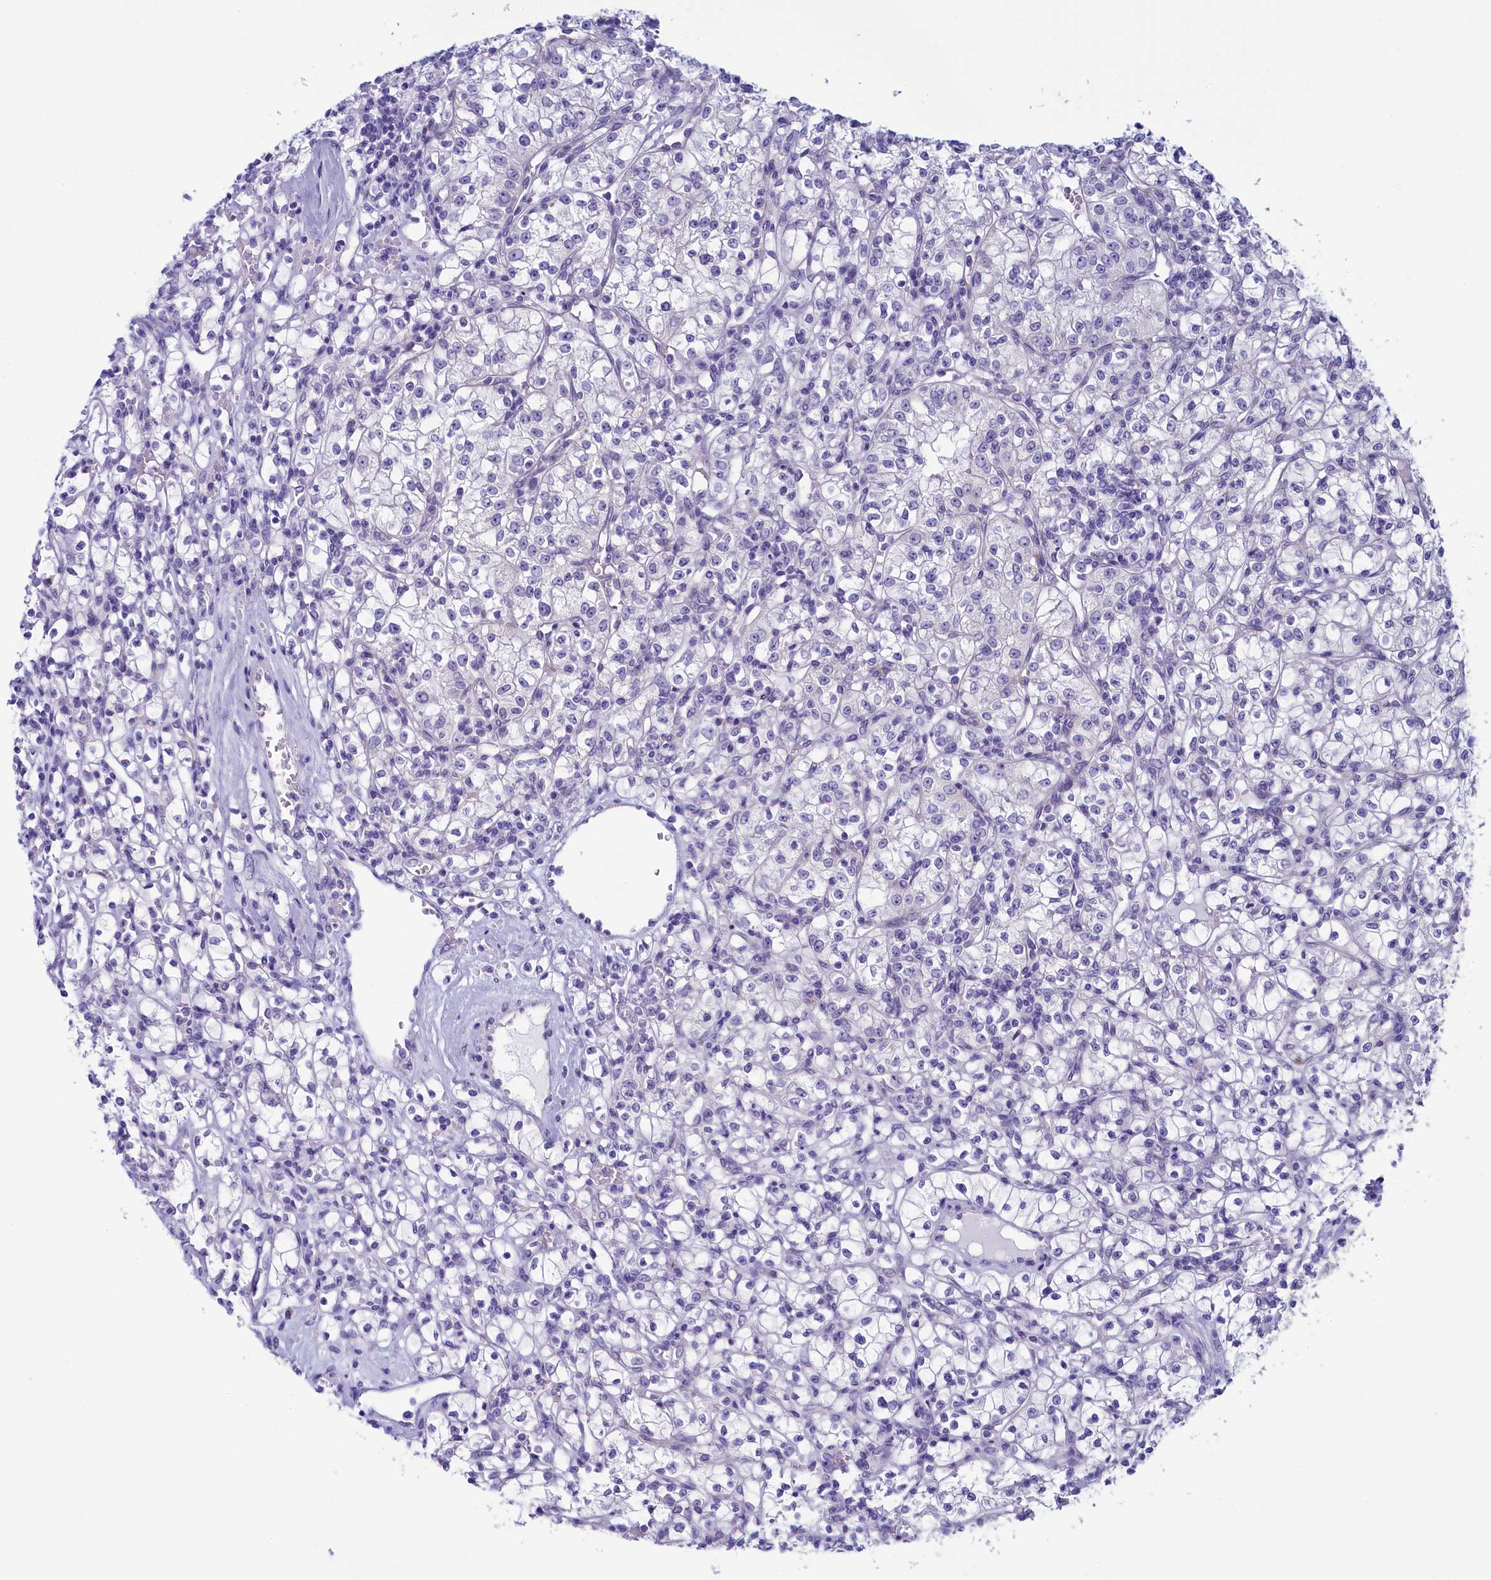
{"staining": {"intensity": "negative", "quantity": "none", "location": "none"}, "tissue": "renal cancer", "cell_type": "Tumor cells", "image_type": "cancer", "snomed": [{"axis": "morphology", "description": "Adenocarcinoma, NOS"}, {"axis": "topography", "description": "Kidney"}], "caption": "Tumor cells show no significant expression in renal cancer.", "gene": "SKA3", "patient": {"sex": "female", "age": 59}}